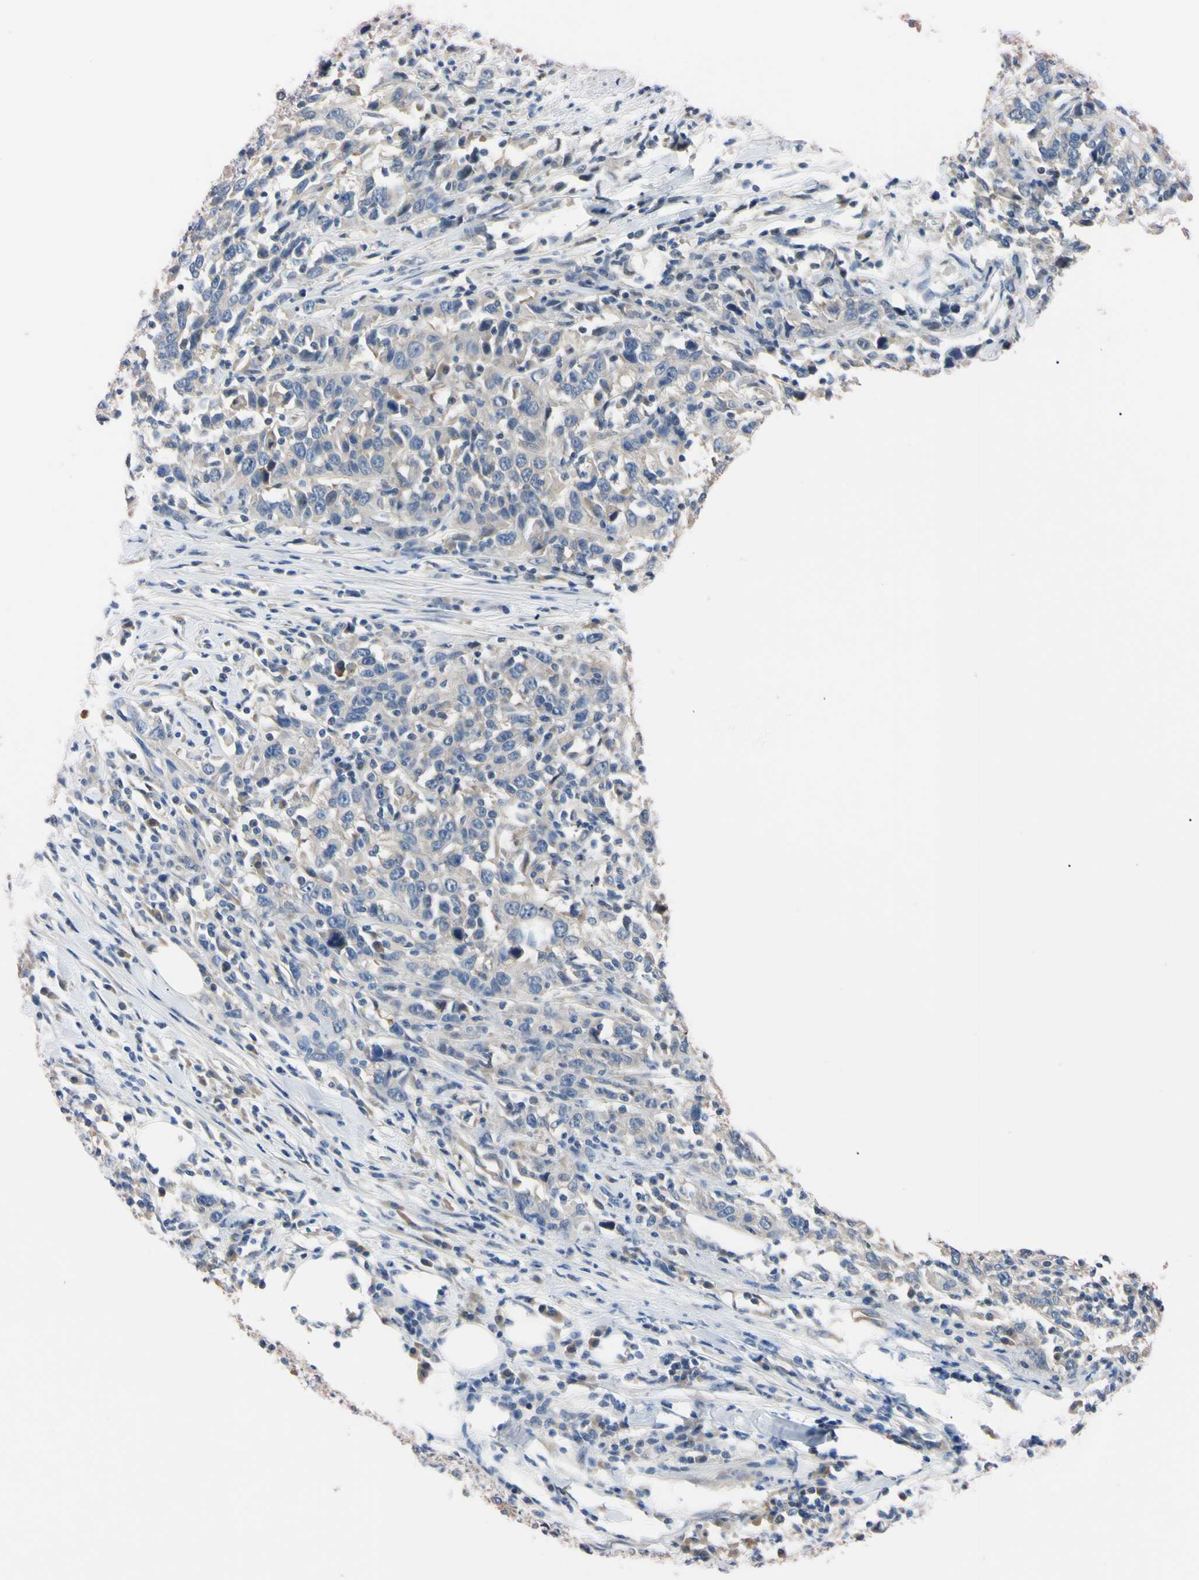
{"staining": {"intensity": "negative", "quantity": "none", "location": "none"}, "tissue": "urothelial cancer", "cell_type": "Tumor cells", "image_type": "cancer", "snomed": [{"axis": "morphology", "description": "Urothelial carcinoma, High grade"}, {"axis": "topography", "description": "Urinary bladder"}], "caption": "Immunohistochemistry image of urothelial cancer stained for a protein (brown), which exhibits no expression in tumor cells.", "gene": "RARS1", "patient": {"sex": "male", "age": 61}}